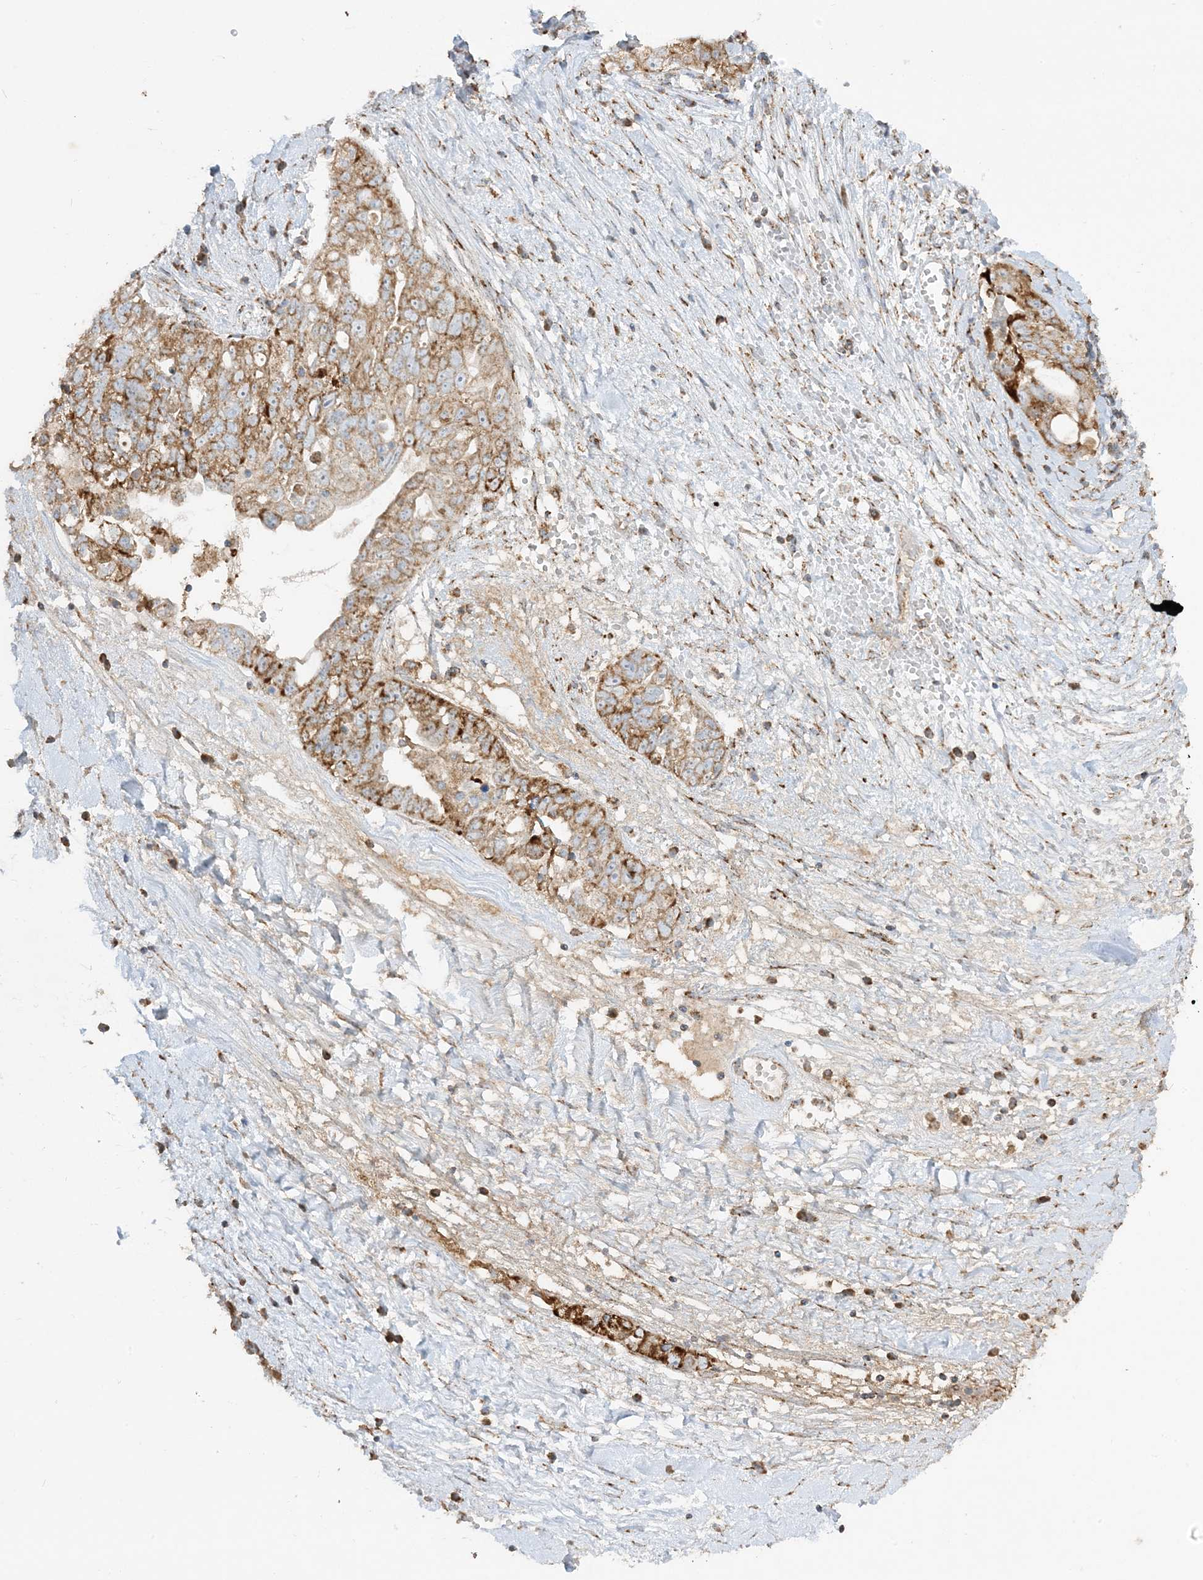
{"staining": {"intensity": "strong", "quantity": ">75%", "location": "cytoplasmic/membranous"}, "tissue": "ovarian cancer", "cell_type": "Tumor cells", "image_type": "cancer", "snomed": [{"axis": "morphology", "description": "Carcinoma, NOS"}, {"axis": "morphology", "description": "Cystadenocarcinoma, serous, NOS"}, {"axis": "topography", "description": "Ovary"}], "caption": "Ovarian cancer was stained to show a protein in brown. There is high levels of strong cytoplasmic/membranous positivity in approximately >75% of tumor cells.", "gene": "NDUFAF3", "patient": {"sex": "female", "age": 69}}